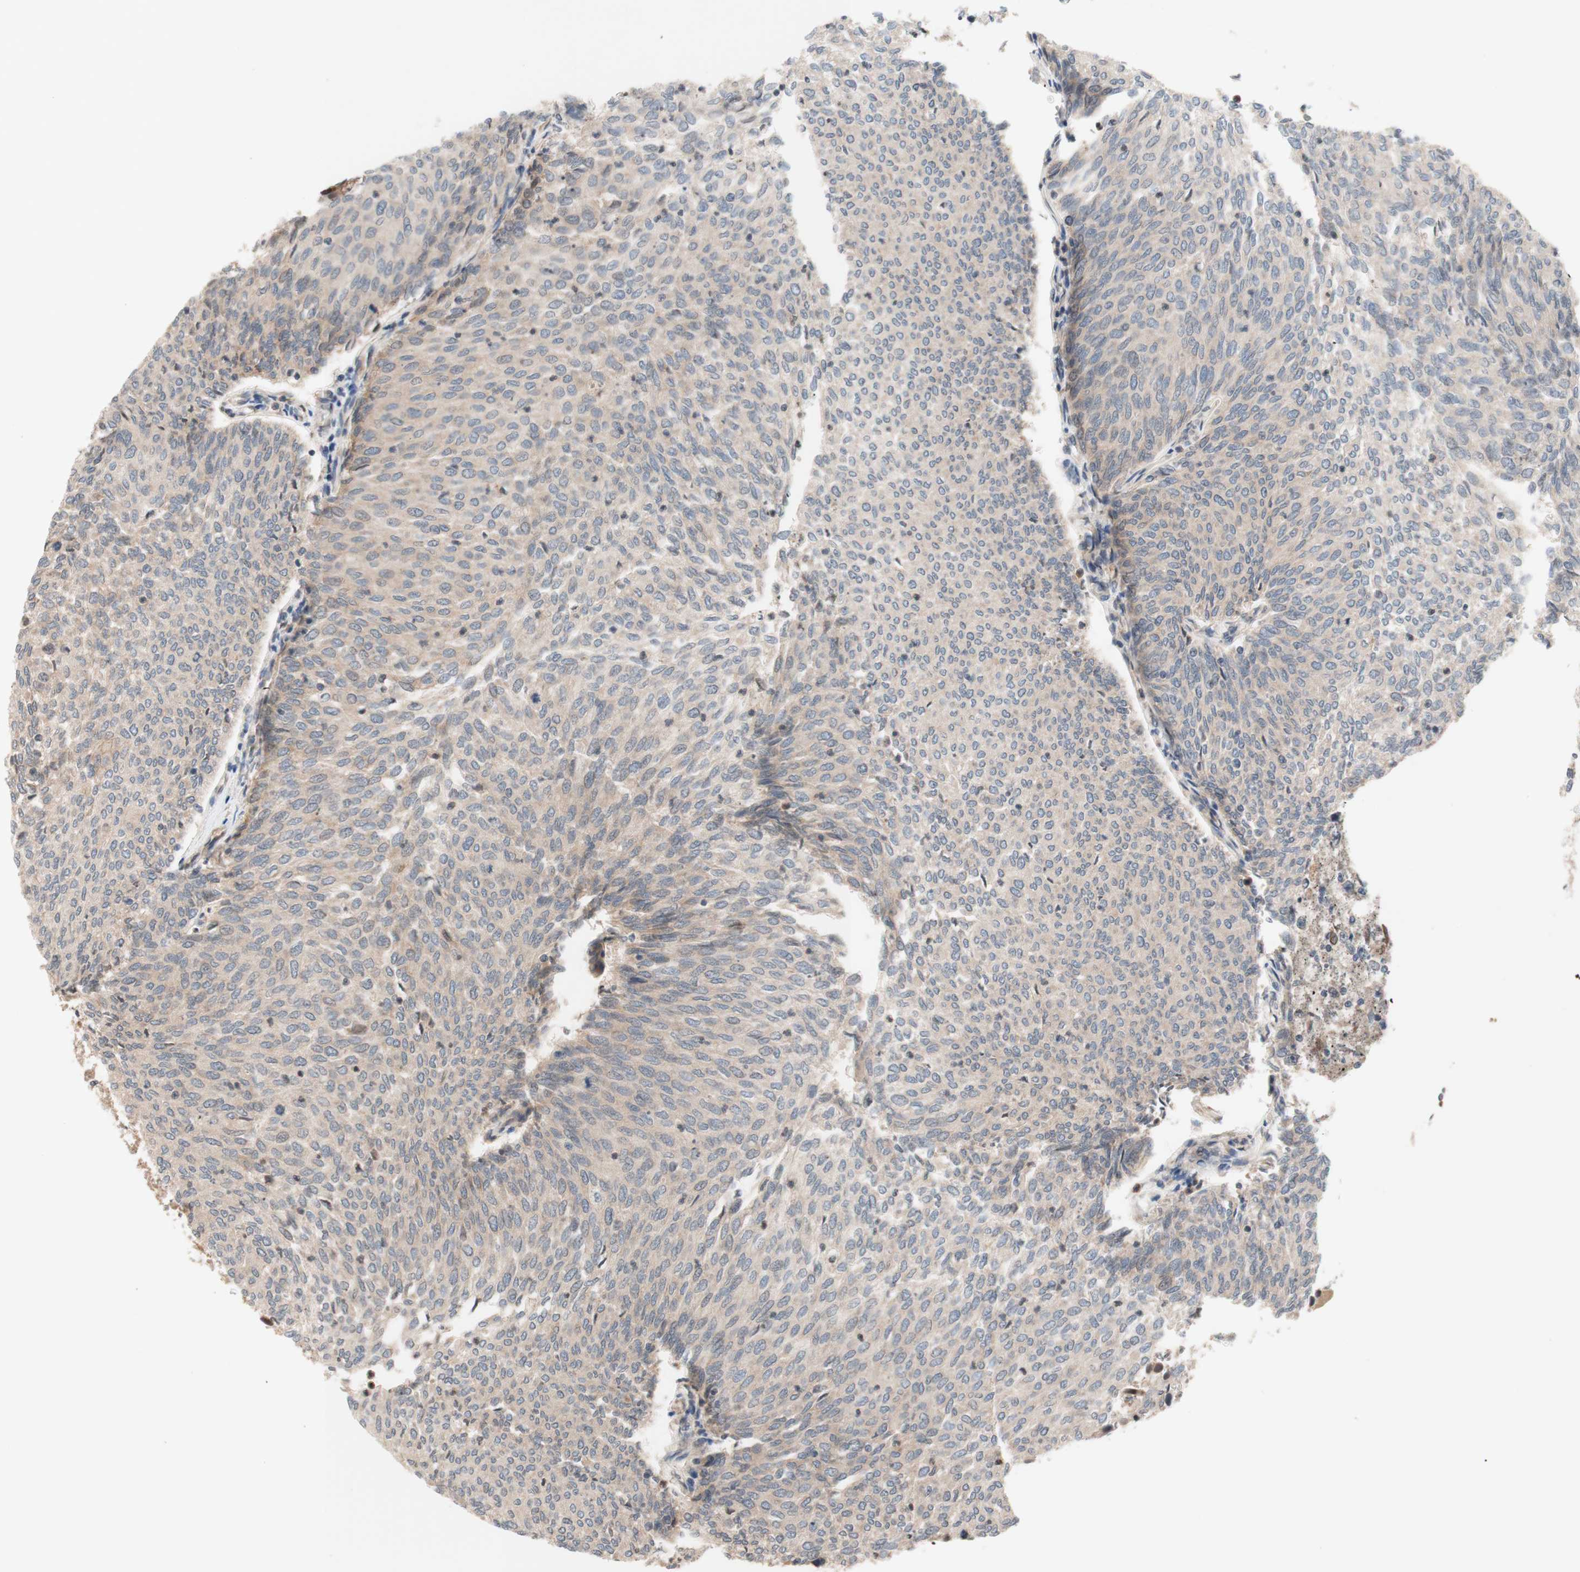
{"staining": {"intensity": "weak", "quantity": ">75%", "location": "cytoplasmic/membranous"}, "tissue": "urothelial cancer", "cell_type": "Tumor cells", "image_type": "cancer", "snomed": [{"axis": "morphology", "description": "Urothelial carcinoma, Low grade"}, {"axis": "topography", "description": "Urinary bladder"}], "caption": "Urothelial cancer stained with DAB immunohistochemistry shows low levels of weak cytoplasmic/membranous expression in about >75% of tumor cells.", "gene": "CD55", "patient": {"sex": "female", "age": 79}}